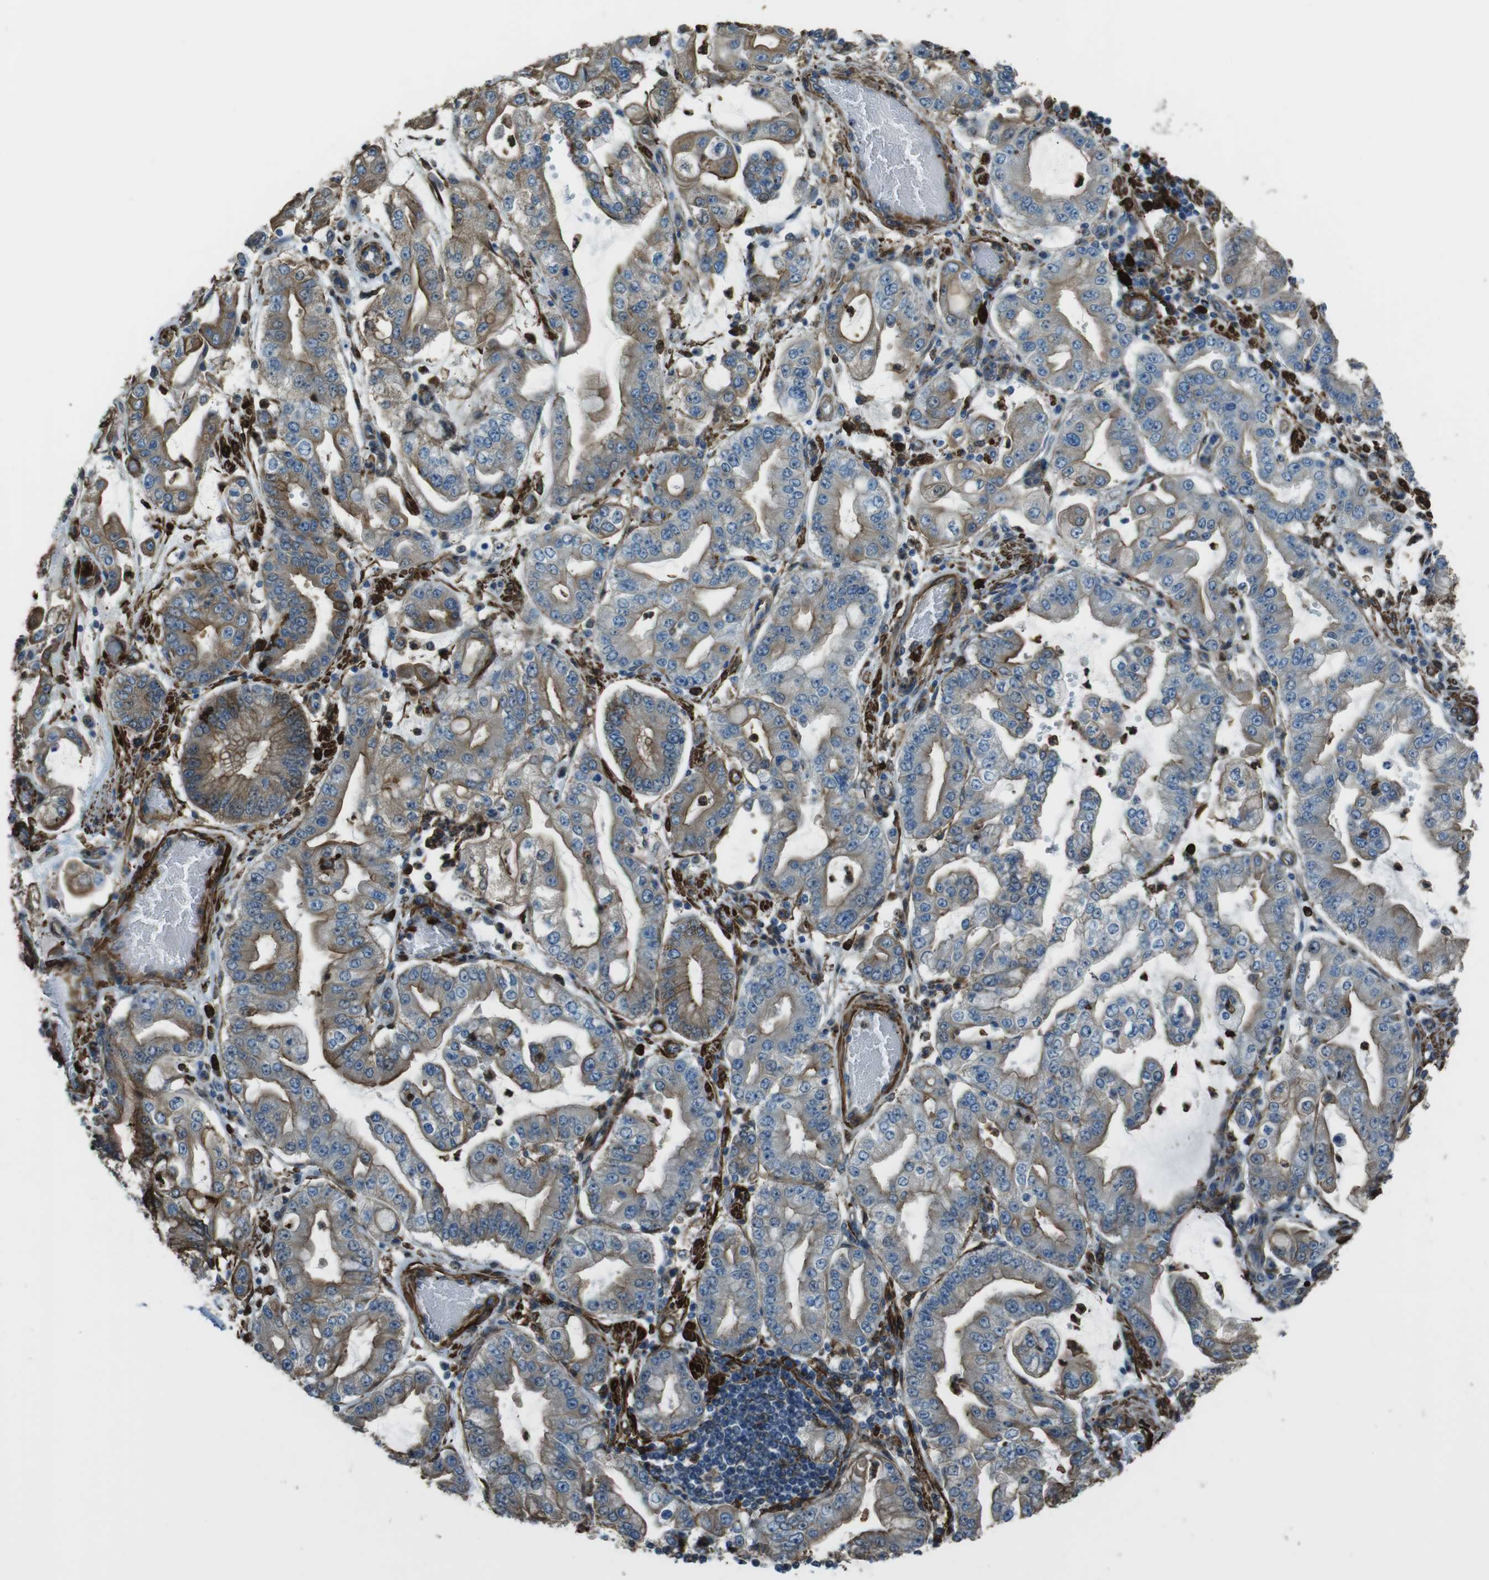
{"staining": {"intensity": "moderate", "quantity": ">75%", "location": "cytoplasmic/membranous"}, "tissue": "stomach cancer", "cell_type": "Tumor cells", "image_type": "cancer", "snomed": [{"axis": "morphology", "description": "Adenocarcinoma, NOS"}, {"axis": "topography", "description": "Stomach"}], "caption": "Brown immunohistochemical staining in stomach adenocarcinoma shows moderate cytoplasmic/membranous staining in approximately >75% of tumor cells.", "gene": "SFT2D1", "patient": {"sex": "male", "age": 76}}